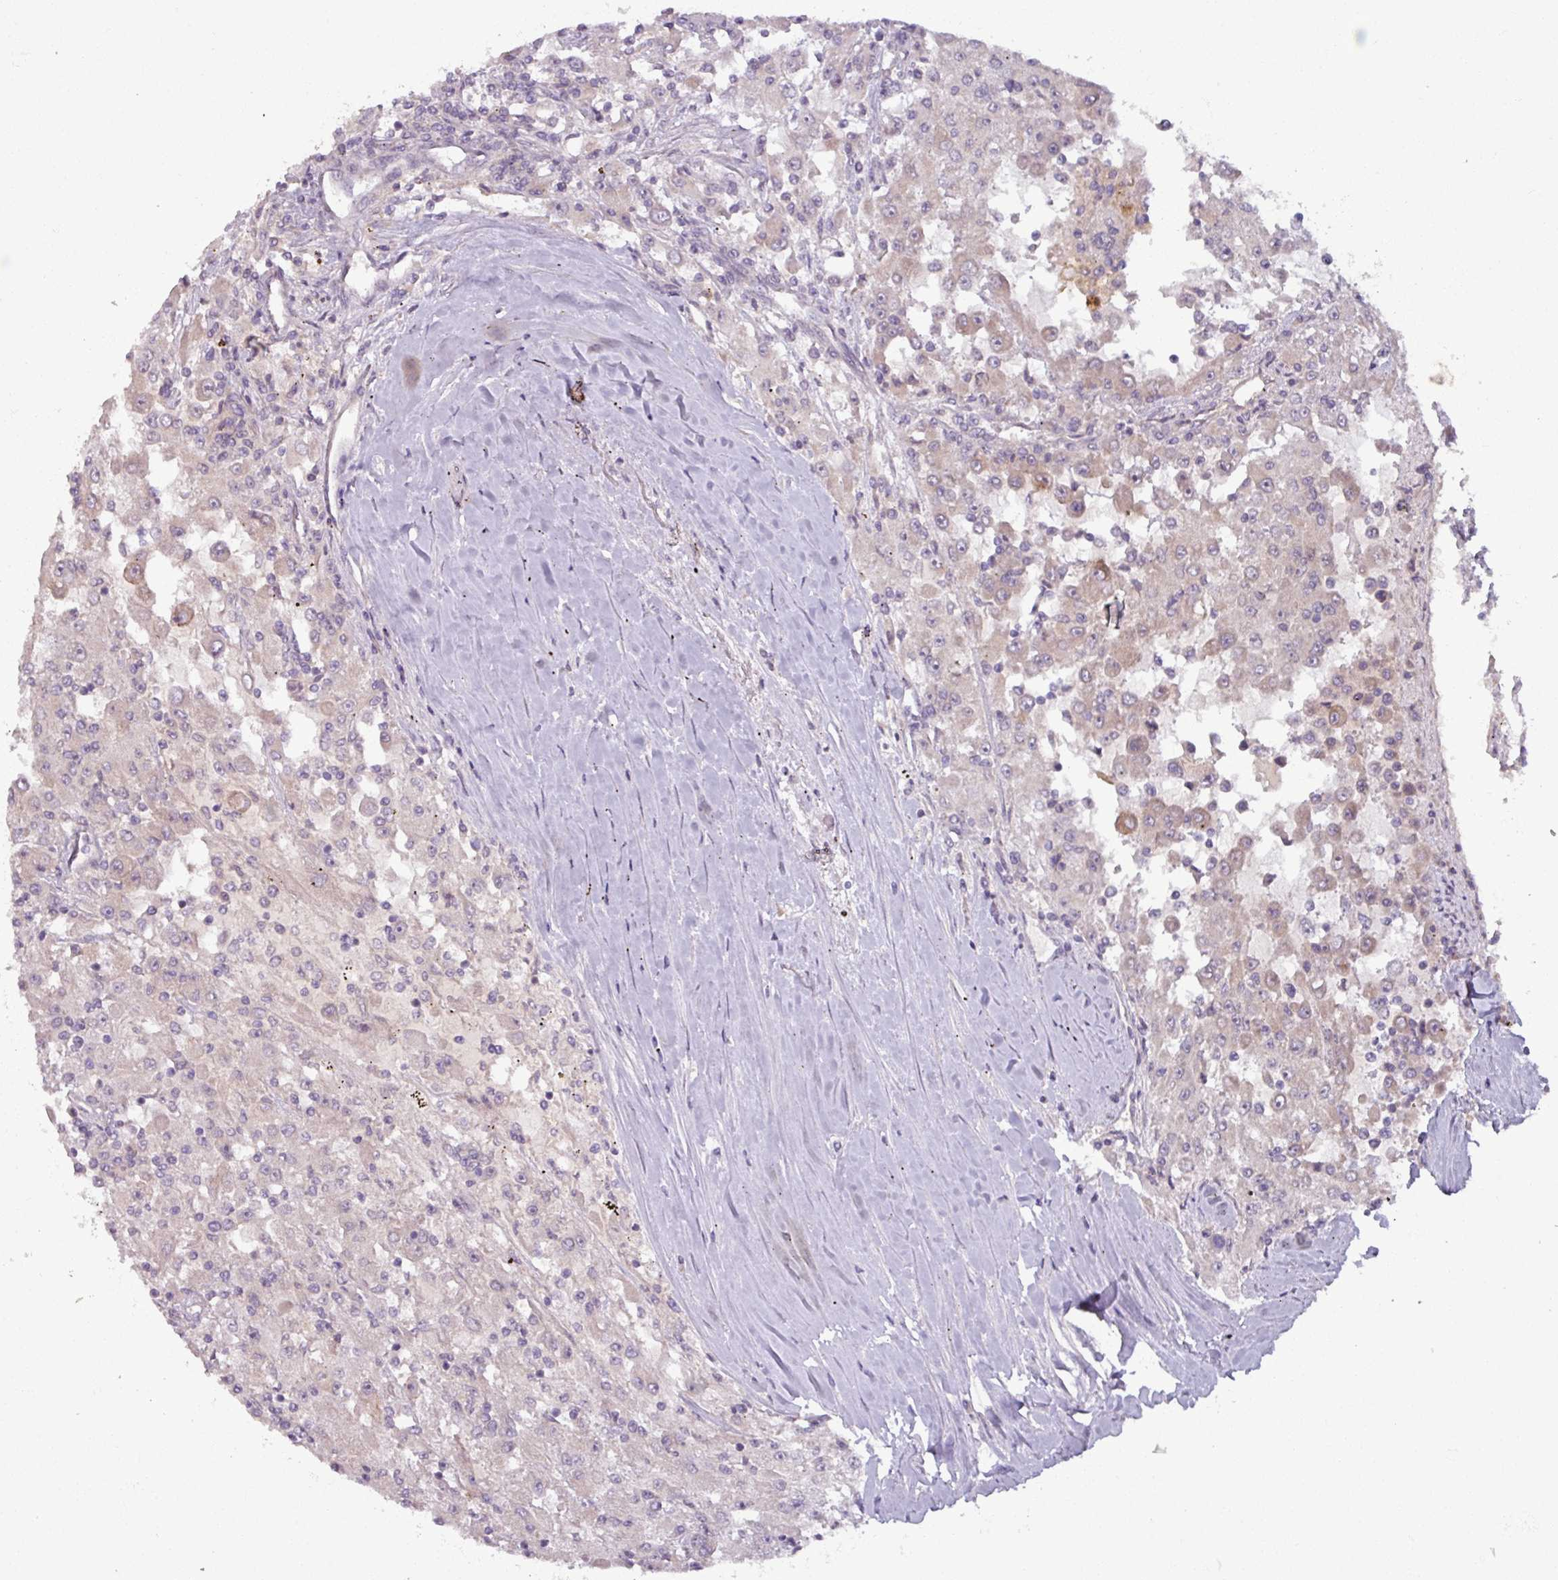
{"staining": {"intensity": "negative", "quantity": "none", "location": "none"}, "tissue": "renal cancer", "cell_type": "Tumor cells", "image_type": "cancer", "snomed": [{"axis": "morphology", "description": "Adenocarcinoma, NOS"}, {"axis": "topography", "description": "Kidney"}], "caption": "A high-resolution histopathology image shows immunohistochemistry (IHC) staining of adenocarcinoma (renal), which displays no significant staining in tumor cells.", "gene": "OGFOD3", "patient": {"sex": "female", "age": 67}}